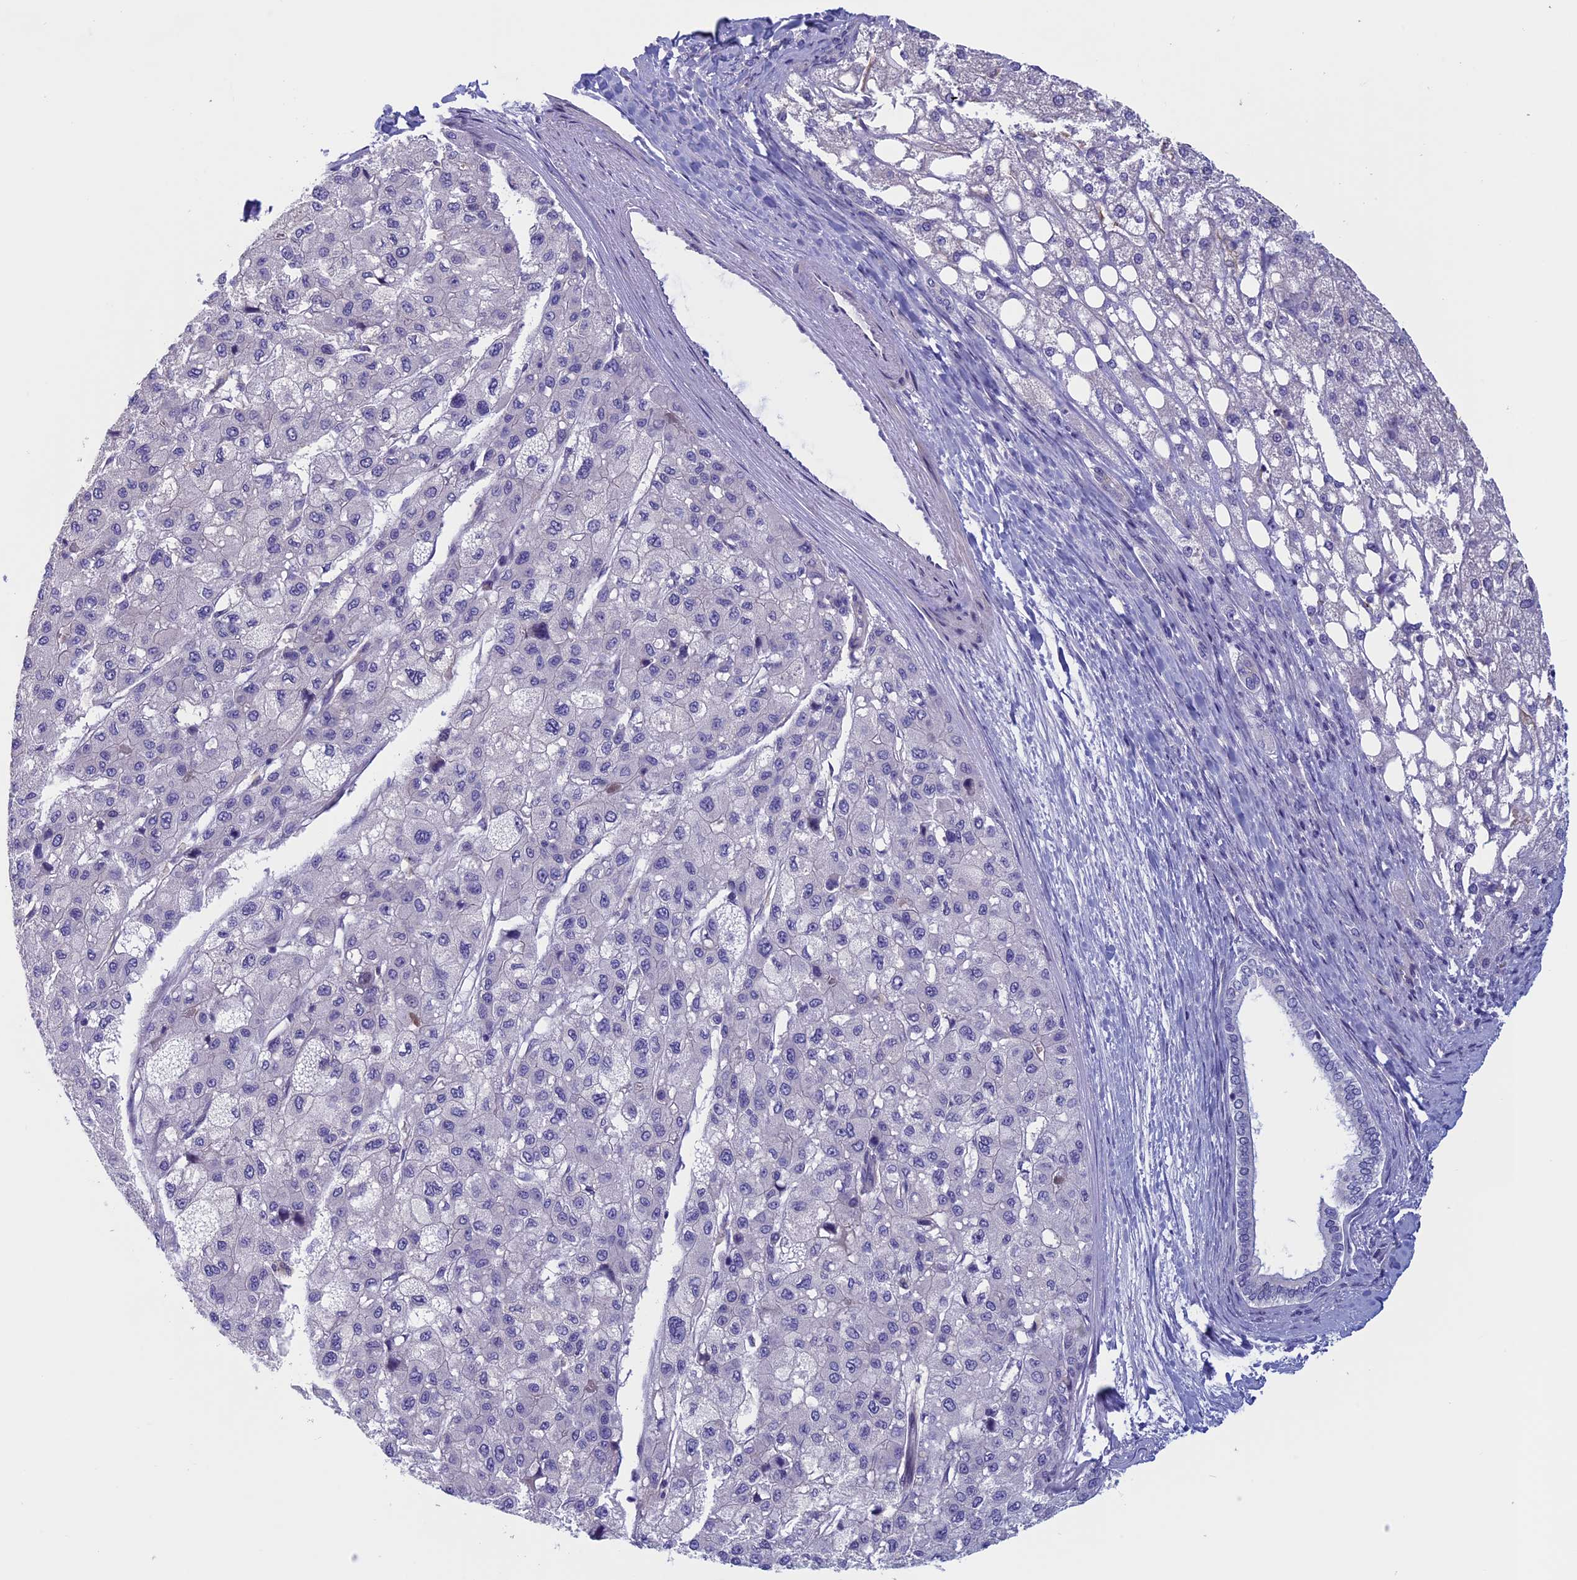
{"staining": {"intensity": "negative", "quantity": "none", "location": "none"}, "tissue": "liver cancer", "cell_type": "Tumor cells", "image_type": "cancer", "snomed": [{"axis": "morphology", "description": "Carcinoma, Hepatocellular, NOS"}, {"axis": "topography", "description": "Liver"}], "caption": "A high-resolution micrograph shows IHC staining of liver cancer (hepatocellular carcinoma), which reveals no significant expression in tumor cells.", "gene": "CNOT6L", "patient": {"sex": "male", "age": 80}}